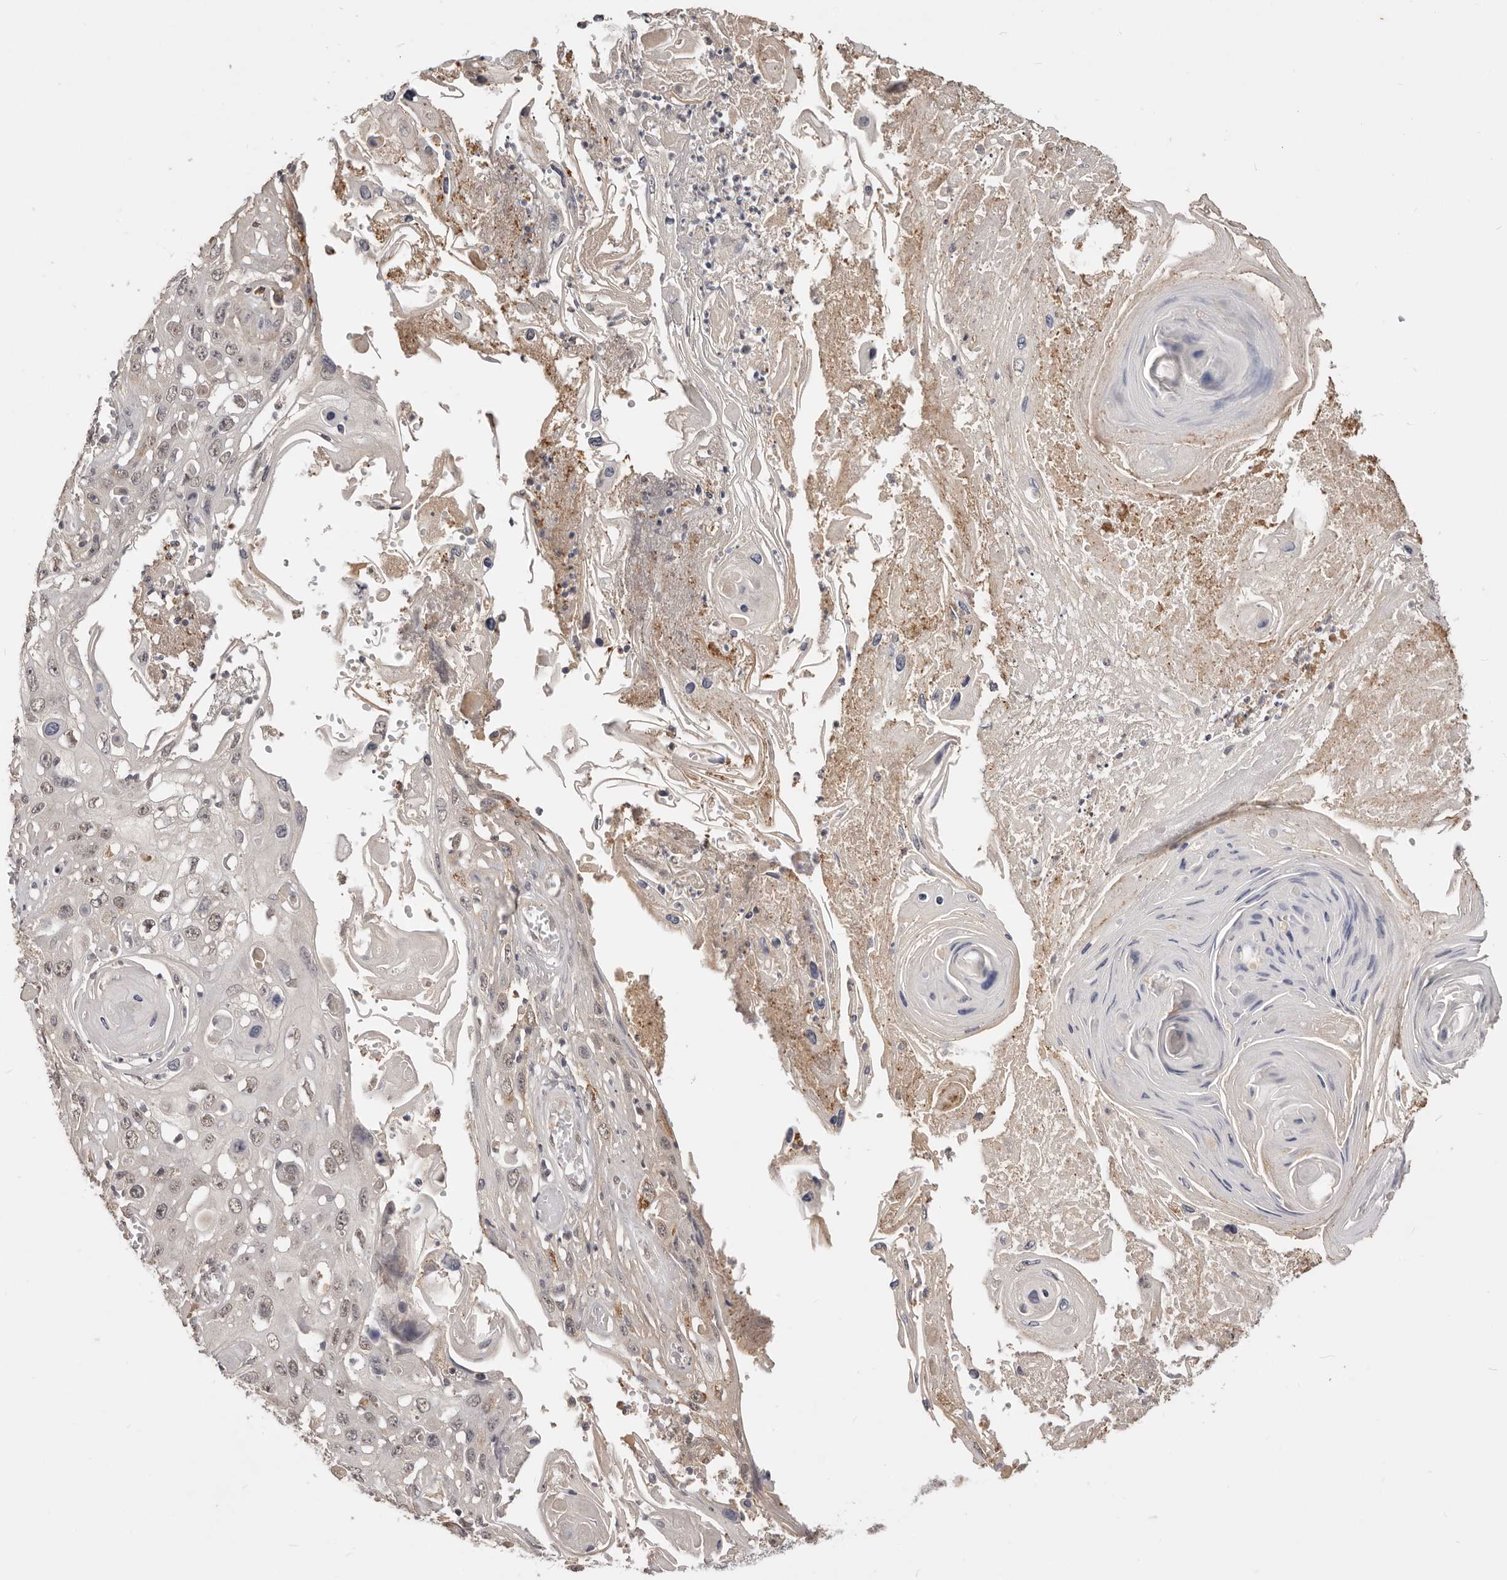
{"staining": {"intensity": "weak", "quantity": "25%-75%", "location": "nuclear"}, "tissue": "skin cancer", "cell_type": "Tumor cells", "image_type": "cancer", "snomed": [{"axis": "morphology", "description": "Squamous cell carcinoma, NOS"}, {"axis": "topography", "description": "Skin"}], "caption": "Squamous cell carcinoma (skin) was stained to show a protein in brown. There is low levels of weak nuclear expression in approximately 25%-75% of tumor cells.", "gene": "TSPAN13", "patient": {"sex": "male", "age": 55}}